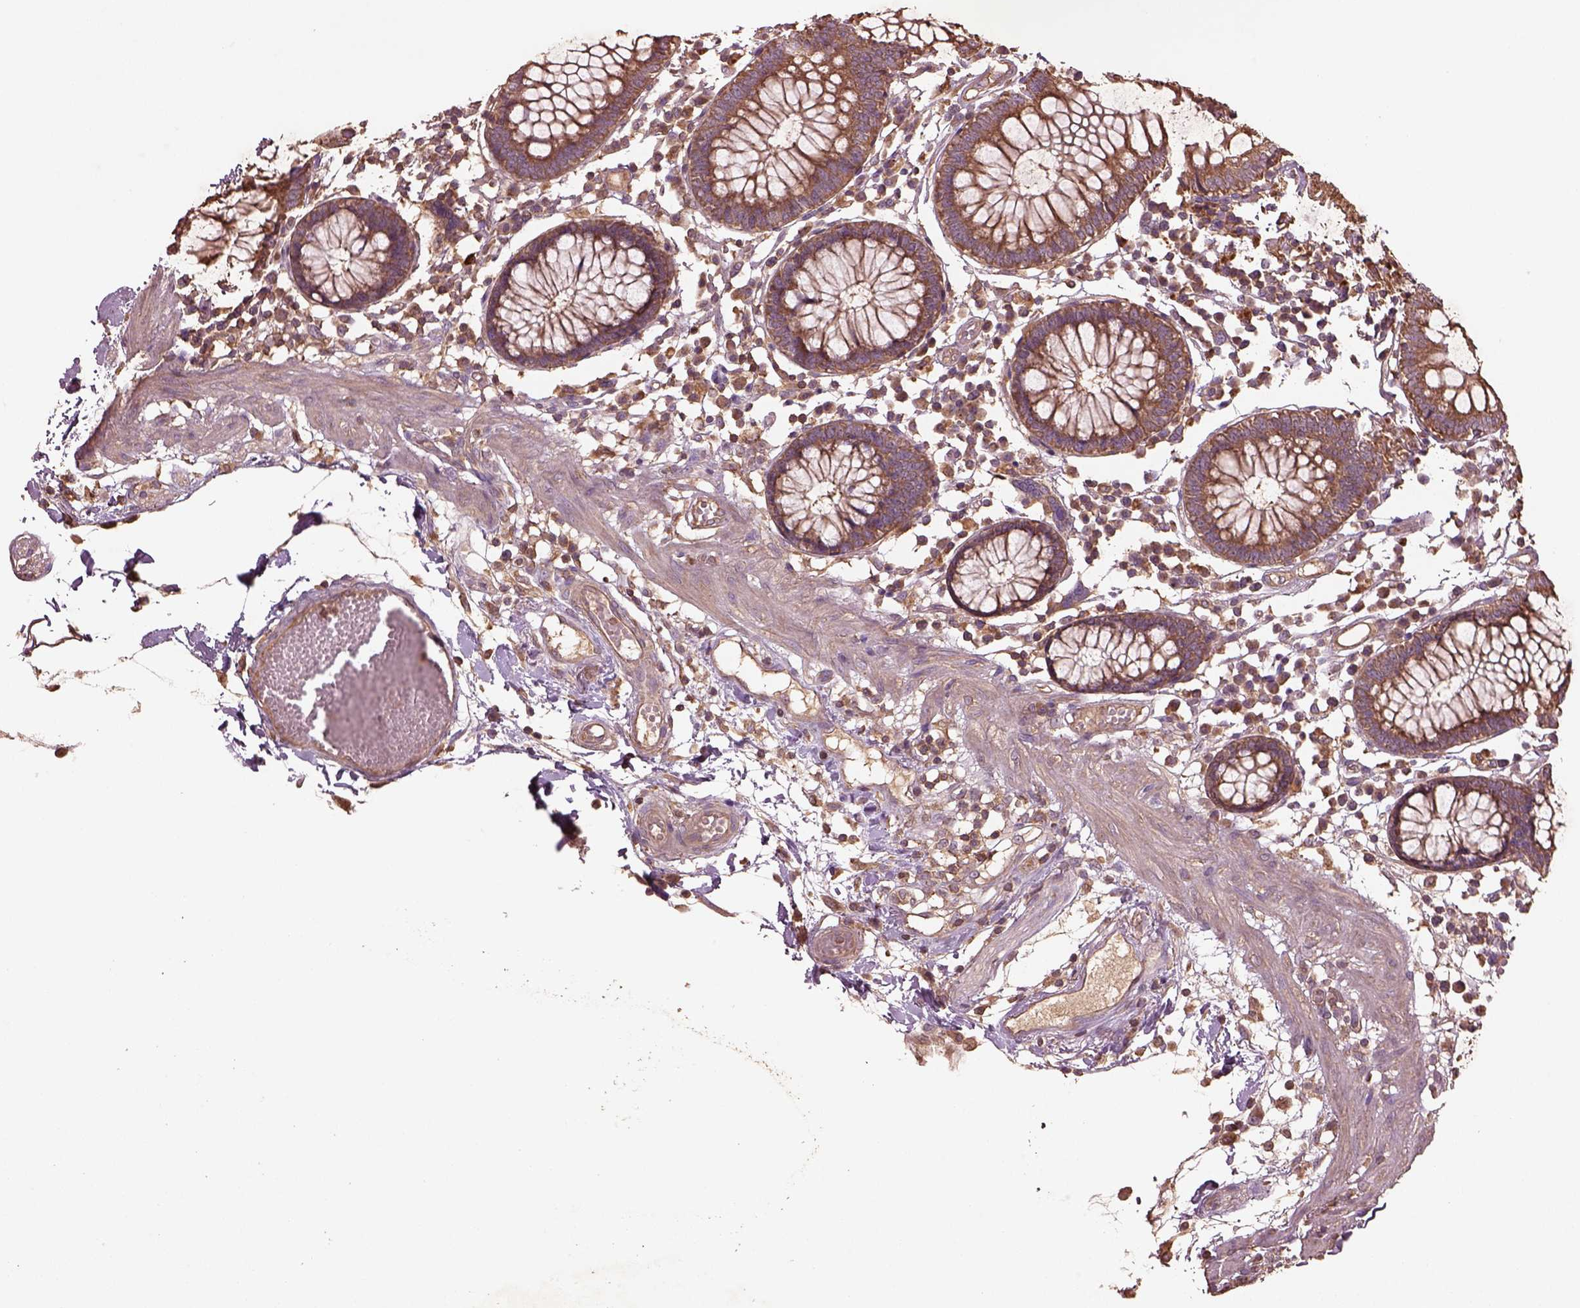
{"staining": {"intensity": "weak", "quantity": ">75%", "location": "cytoplasmic/membranous"}, "tissue": "colon", "cell_type": "Endothelial cells", "image_type": "normal", "snomed": [{"axis": "morphology", "description": "Normal tissue, NOS"}, {"axis": "morphology", "description": "Adenocarcinoma, NOS"}, {"axis": "topography", "description": "Colon"}], "caption": "Immunohistochemistry (IHC) of unremarkable human colon shows low levels of weak cytoplasmic/membranous expression in approximately >75% of endothelial cells. Immunohistochemistry stains the protein in brown and the nuclei are stained blue.", "gene": "TRADD", "patient": {"sex": "male", "age": 83}}